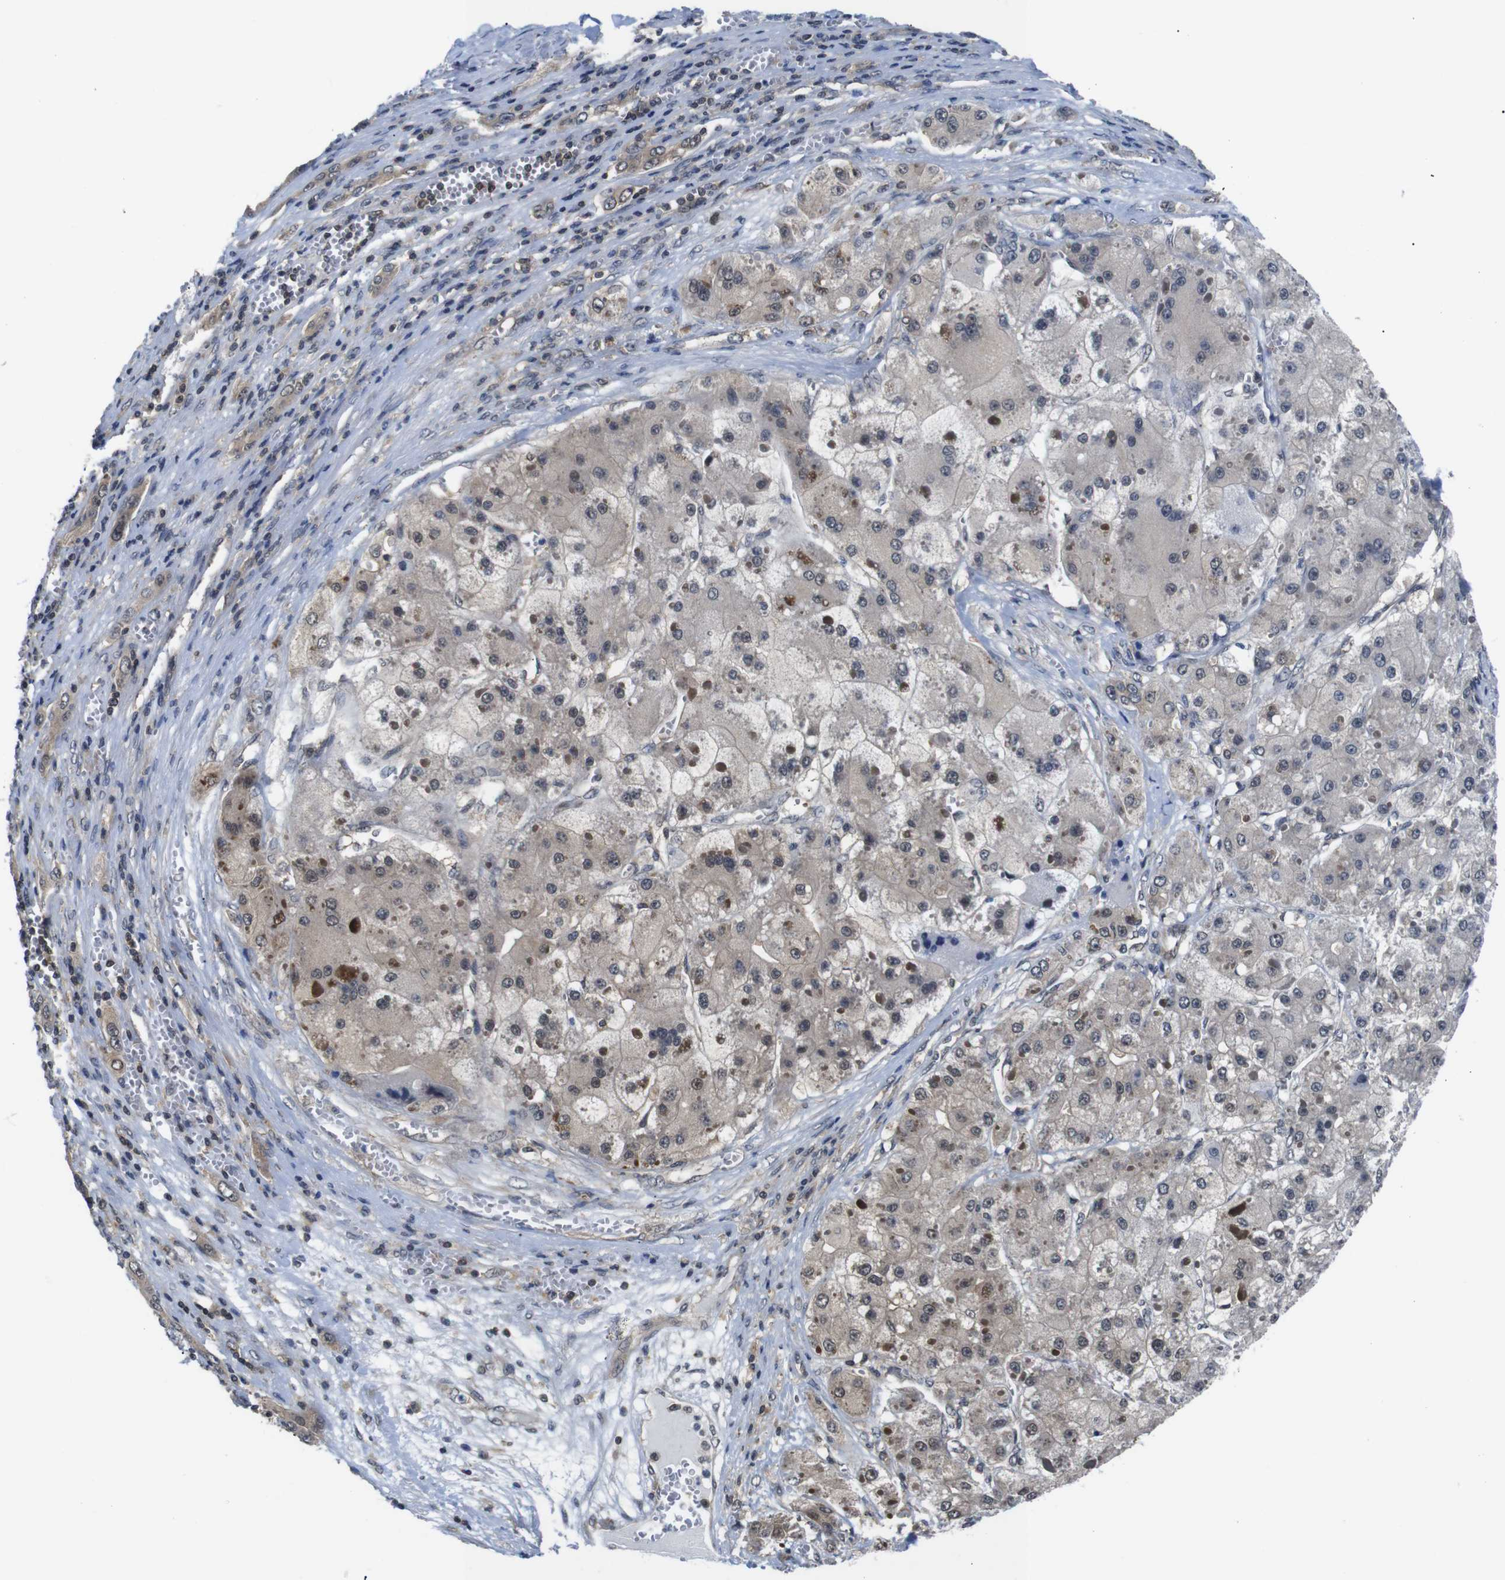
{"staining": {"intensity": "weak", "quantity": ">75%", "location": "cytoplasmic/membranous,nuclear"}, "tissue": "liver cancer", "cell_type": "Tumor cells", "image_type": "cancer", "snomed": [{"axis": "morphology", "description": "Carcinoma, Hepatocellular, NOS"}, {"axis": "topography", "description": "Liver"}], "caption": "Protein expression analysis of human hepatocellular carcinoma (liver) reveals weak cytoplasmic/membranous and nuclear staining in about >75% of tumor cells.", "gene": "UBXN1", "patient": {"sex": "female", "age": 73}}